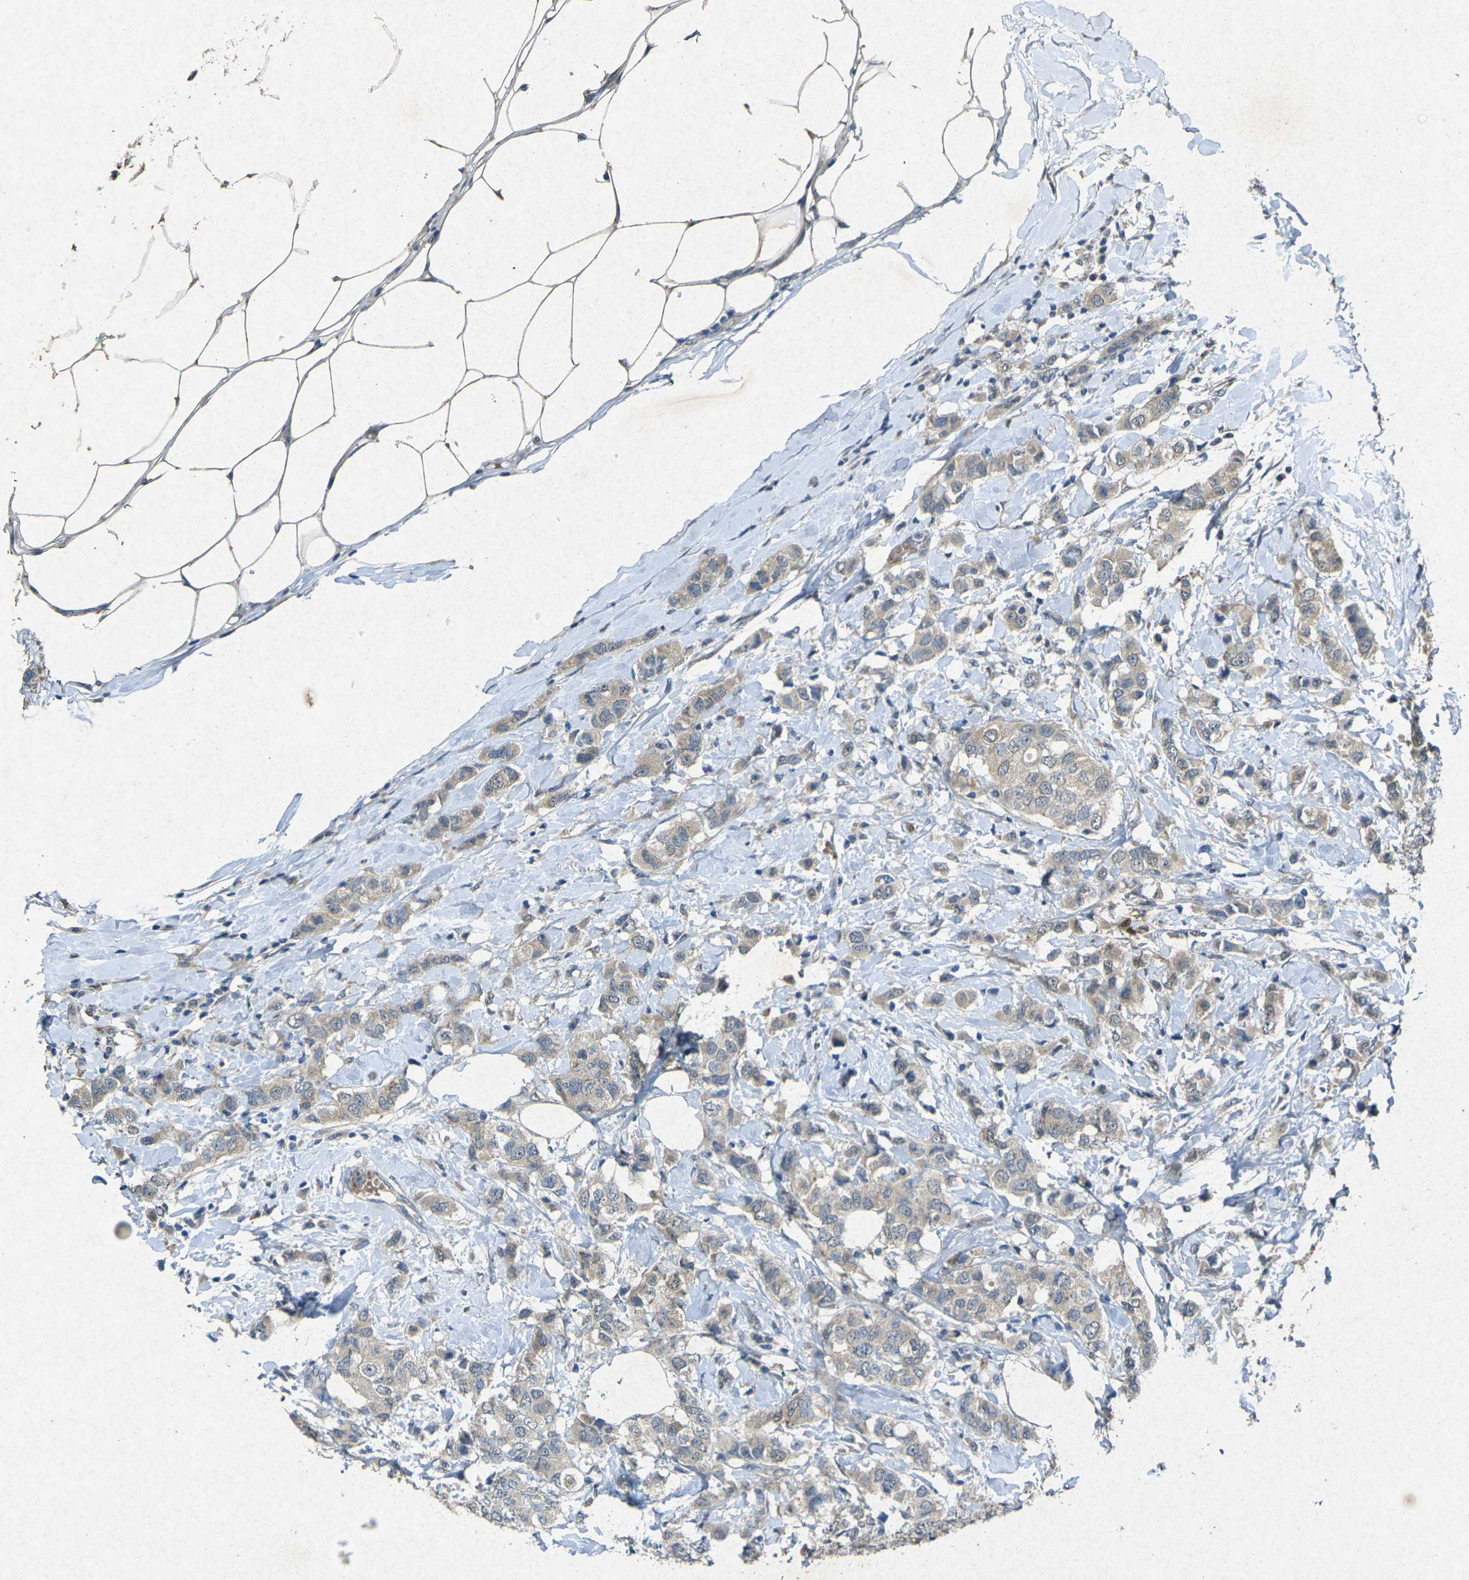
{"staining": {"intensity": "weak", "quantity": ">75%", "location": "cytoplasmic/membranous"}, "tissue": "breast cancer", "cell_type": "Tumor cells", "image_type": "cancer", "snomed": [{"axis": "morphology", "description": "Duct carcinoma"}, {"axis": "topography", "description": "Breast"}], "caption": "There is low levels of weak cytoplasmic/membranous staining in tumor cells of breast cancer, as demonstrated by immunohistochemical staining (brown color).", "gene": "RGMA", "patient": {"sex": "female", "age": 50}}